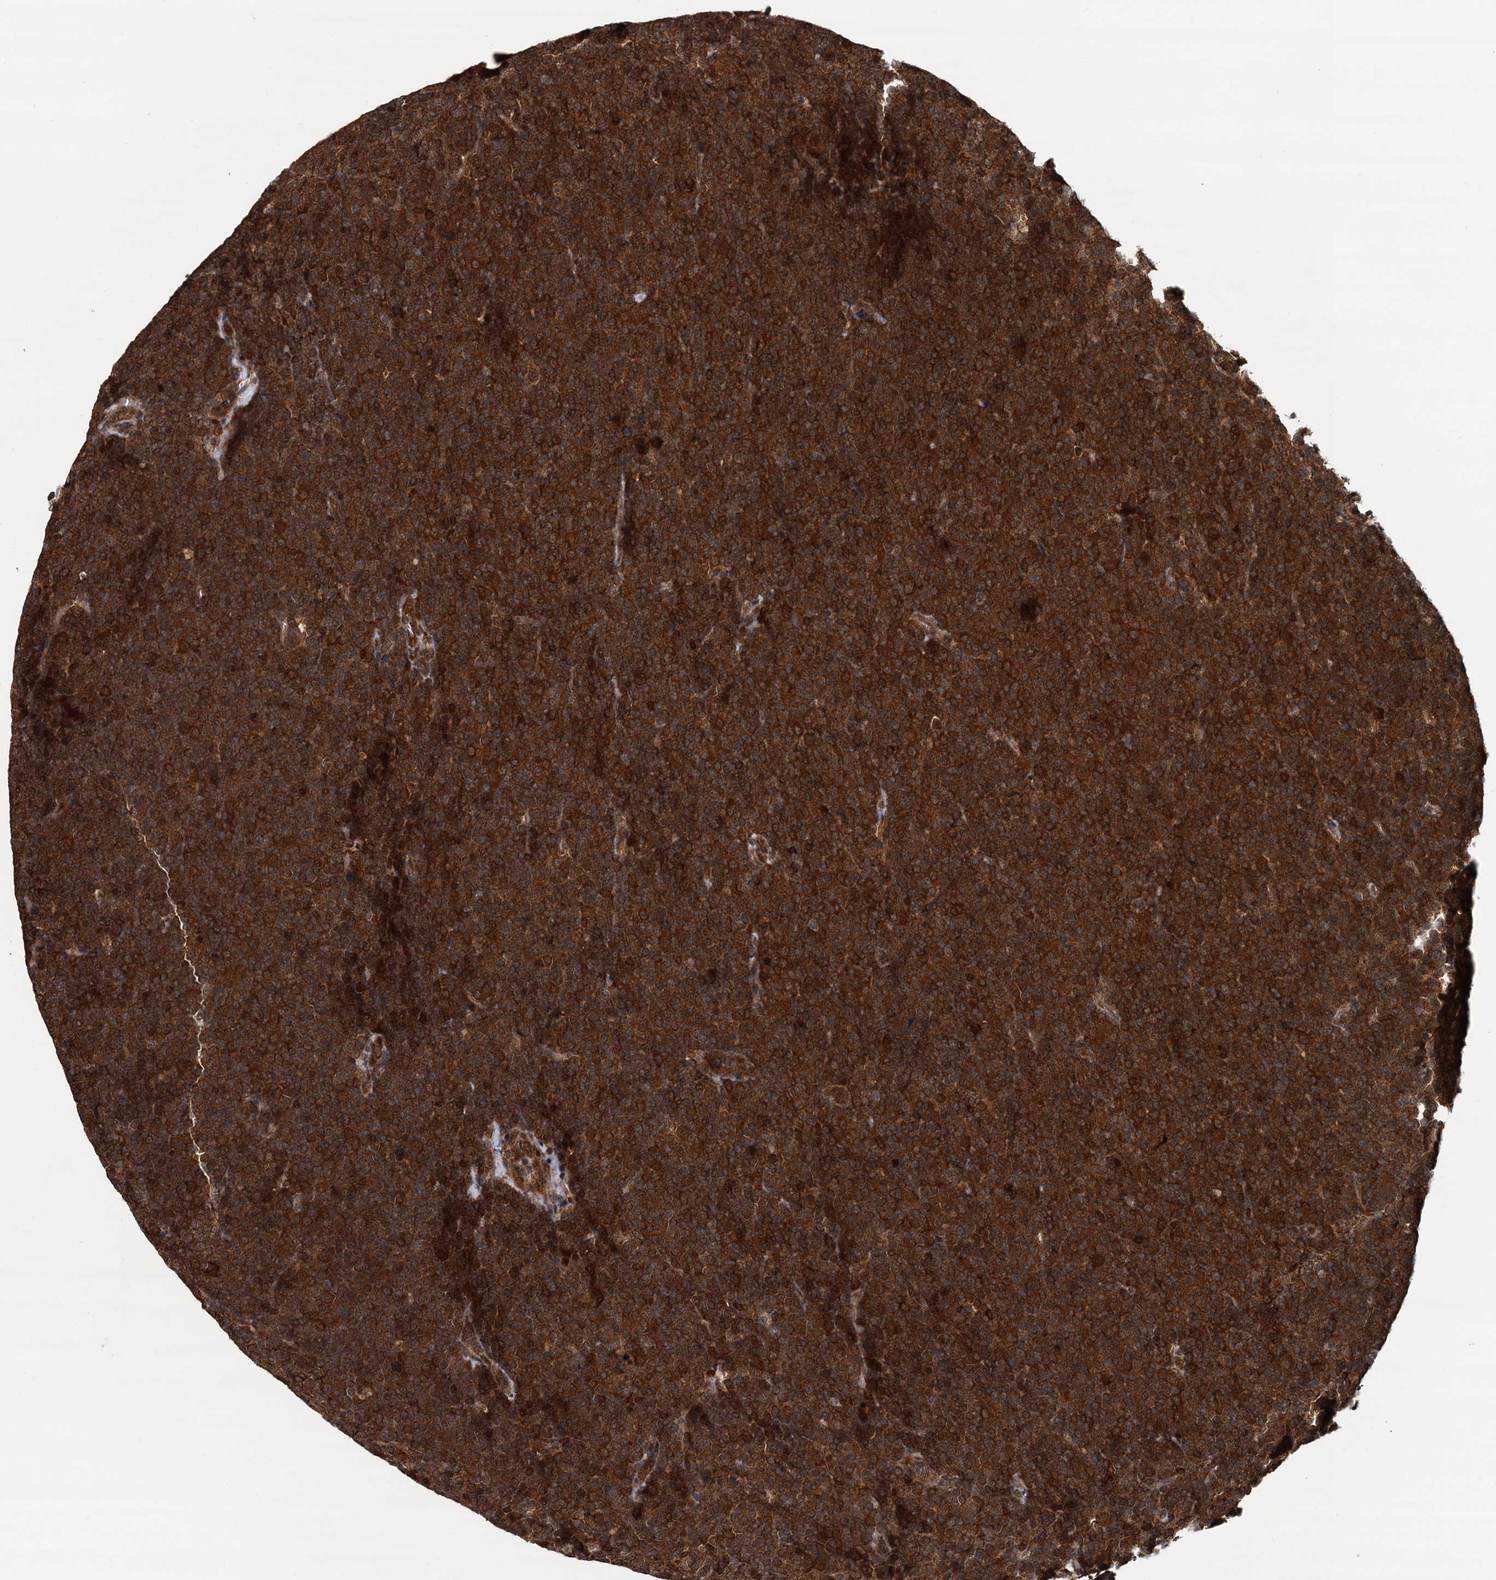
{"staining": {"intensity": "strong", "quantity": ">75%", "location": "cytoplasmic/membranous"}, "tissue": "lymphoma", "cell_type": "Tumor cells", "image_type": "cancer", "snomed": [{"axis": "morphology", "description": "Malignant lymphoma, non-Hodgkin's type, Low grade"}, {"axis": "topography", "description": "Lymph node"}], "caption": "A histopathology image of human low-grade malignant lymphoma, non-Hodgkin's type stained for a protein exhibits strong cytoplasmic/membranous brown staining in tumor cells.", "gene": "STUB1", "patient": {"sex": "female", "age": 67}}